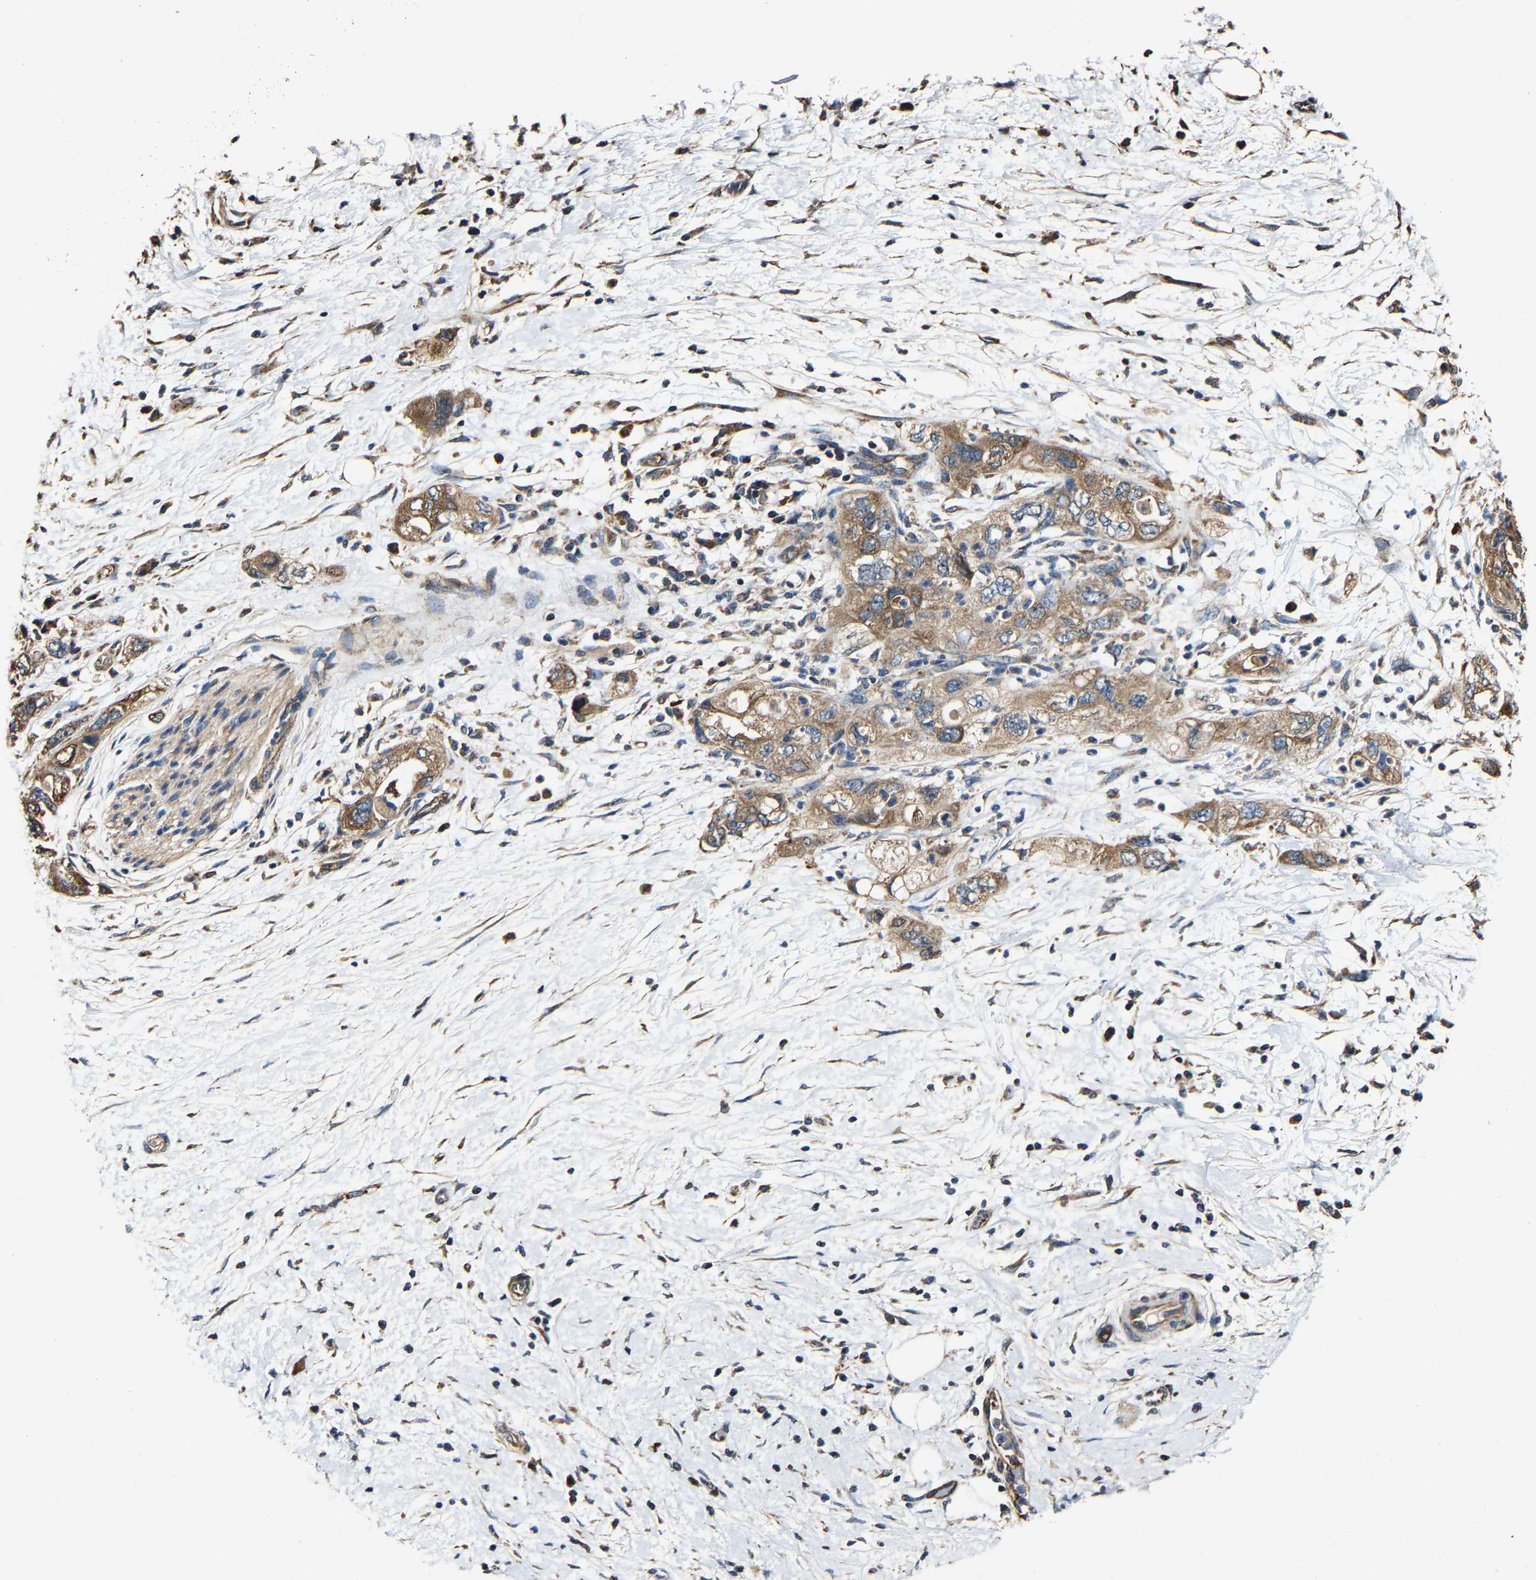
{"staining": {"intensity": "moderate", "quantity": ">75%", "location": "cytoplasmic/membranous"}, "tissue": "pancreatic cancer", "cell_type": "Tumor cells", "image_type": "cancer", "snomed": [{"axis": "morphology", "description": "Adenocarcinoma, NOS"}, {"axis": "topography", "description": "Pancreas"}], "caption": "This photomicrograph displays pancreatic cancer (adenocarcinoma) stained with immunohistochemistry (IHC) to label a protein in brown. The cytoplasmic/membranous of tumor cells show moderate positivity for the protein. Nuclei are counter-stained blue.", "gene": "GFRA3", "patient": {"sex": "female", "age": 73}}